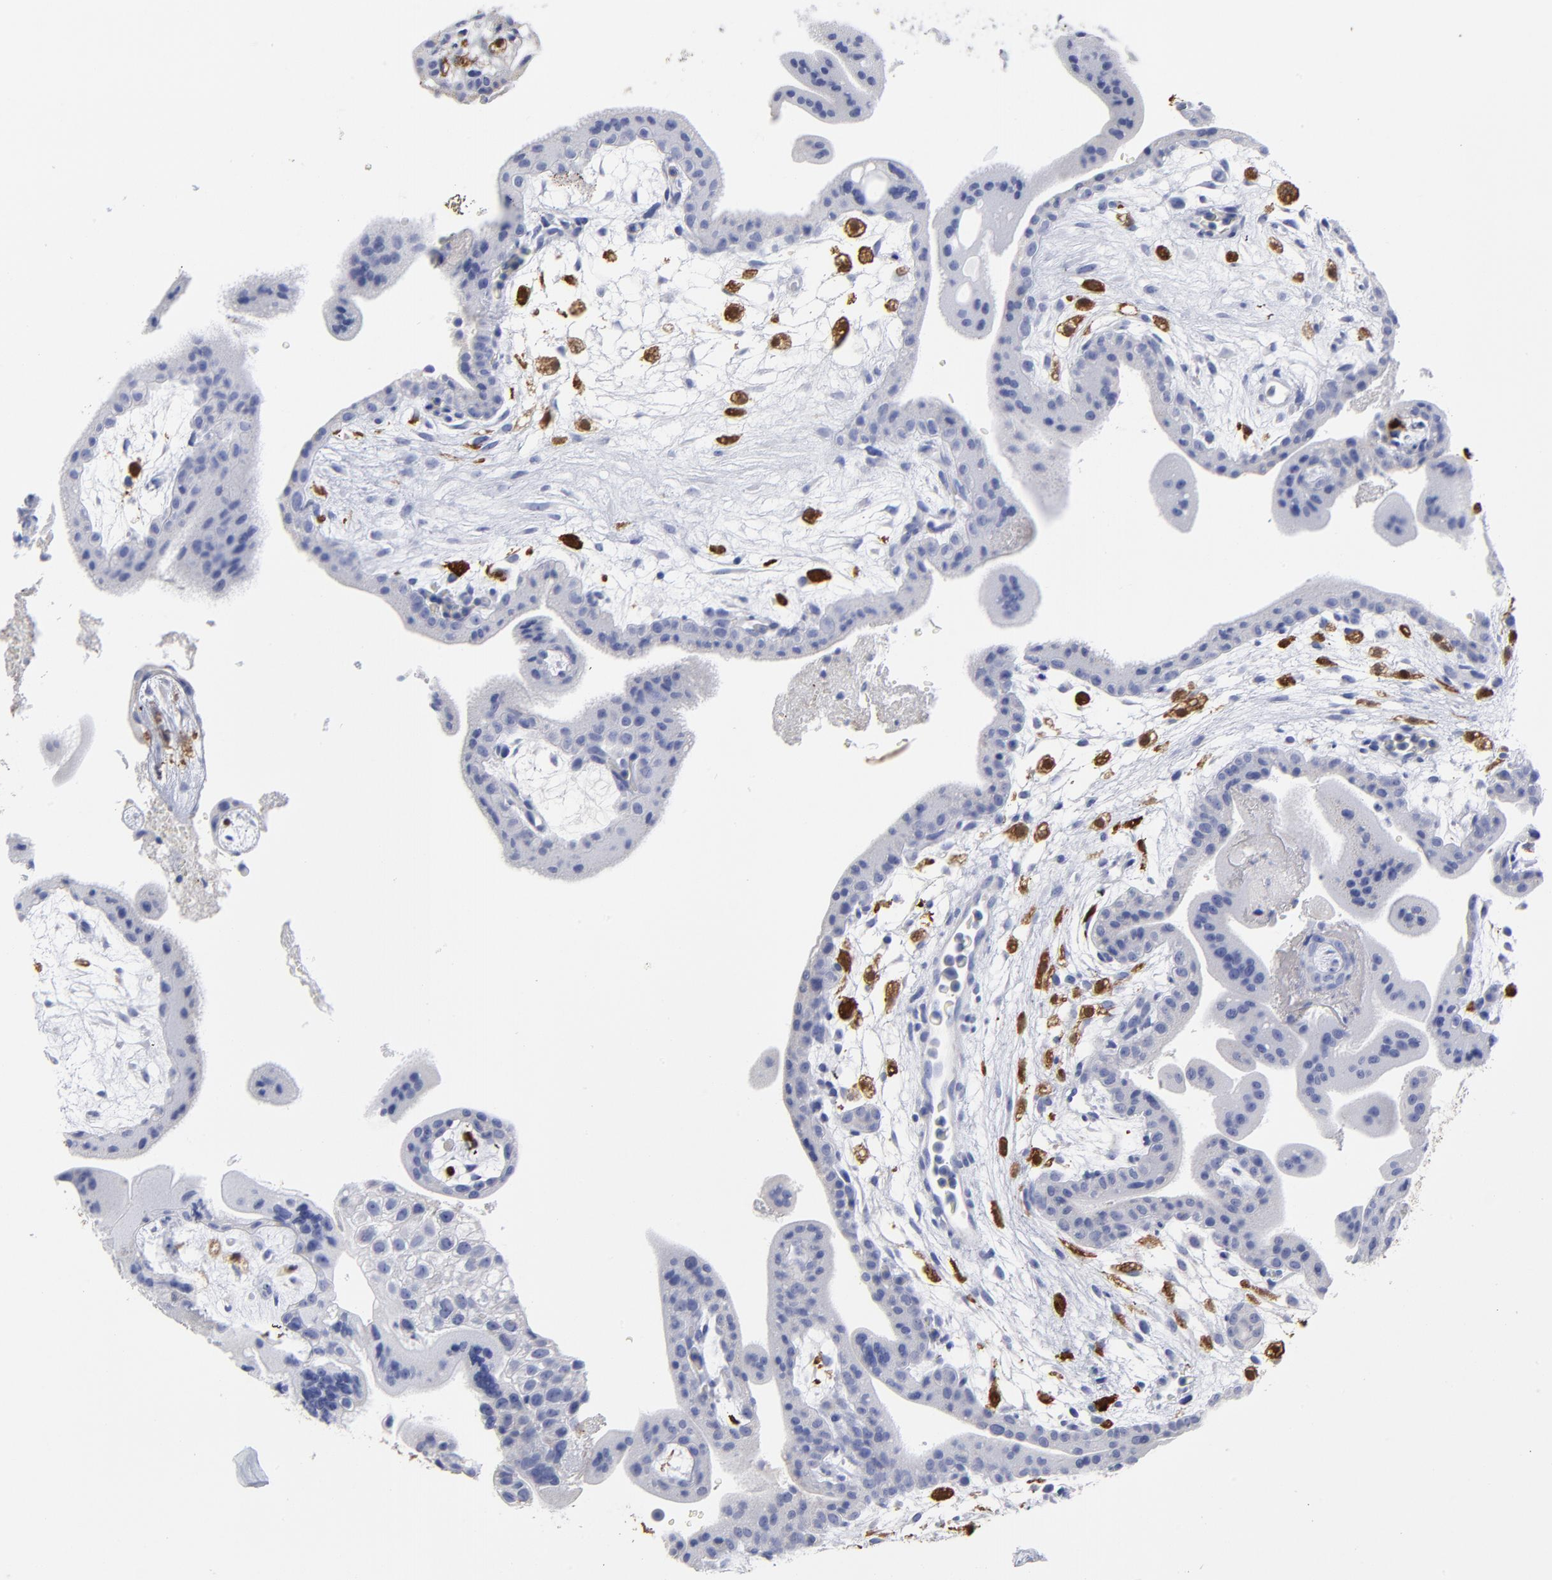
{"staining": {"intensity": "negative", "quantity": "none", "location": "none"}, "tissue": "placenta", "cell_type": "Decidual cells", "image_type": "normal", "snomed": [{"axis": "morphology", "description": "Normal tissue, NOS"}, {"axis": "topography", "description": "Placenta"}], "caption": "The histopathology image shows no staining of decidual cells in normal placenta.", "gene": "PTP4A1", "patient": {"sex": "female", "age": 35}}